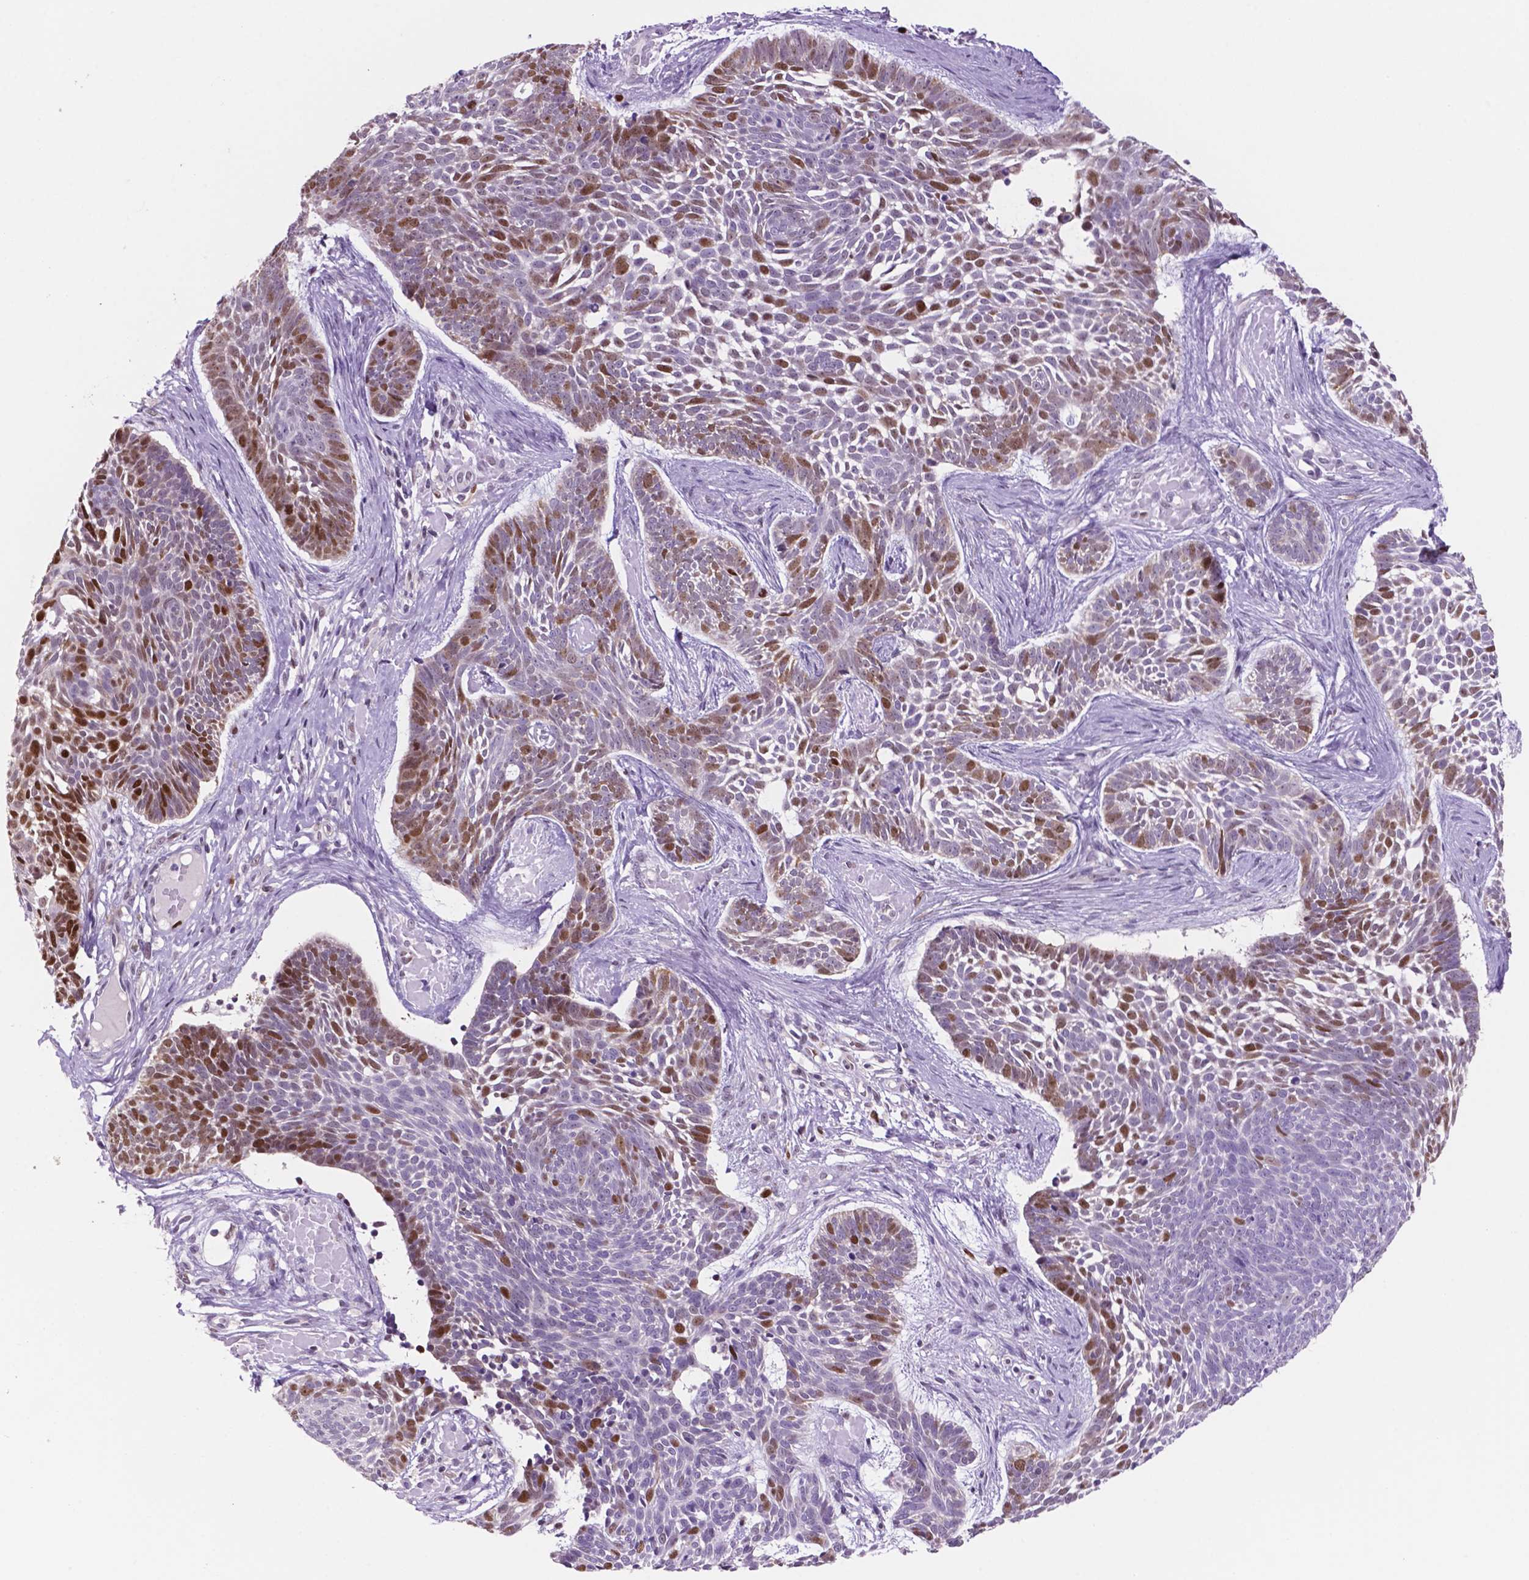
{"staining": {"intensity": "moderate", "quantity": "25%-75%", "location": "nuclear"}, "tissue": "skin cancer", "cell_type": "Tumor cells", "image_type": "cancer", "snomed": [{"axis": "morphology", "description": "Basal cell carcinoma"}, {"axis": "topography", "description": "Skin"}], "caption": "Brown immunohistochemical staining in human skin basal cell carcinoma exhibits moderate nuclear expression in approximately 25%-75% of tumor cells. (DAB (3,3'-diaminobenzidine) IHC, brown staining for protein, blue staining for nuclei).", "gene": "NCAPH2", "patient": {"sex": "male", "age": 85}}